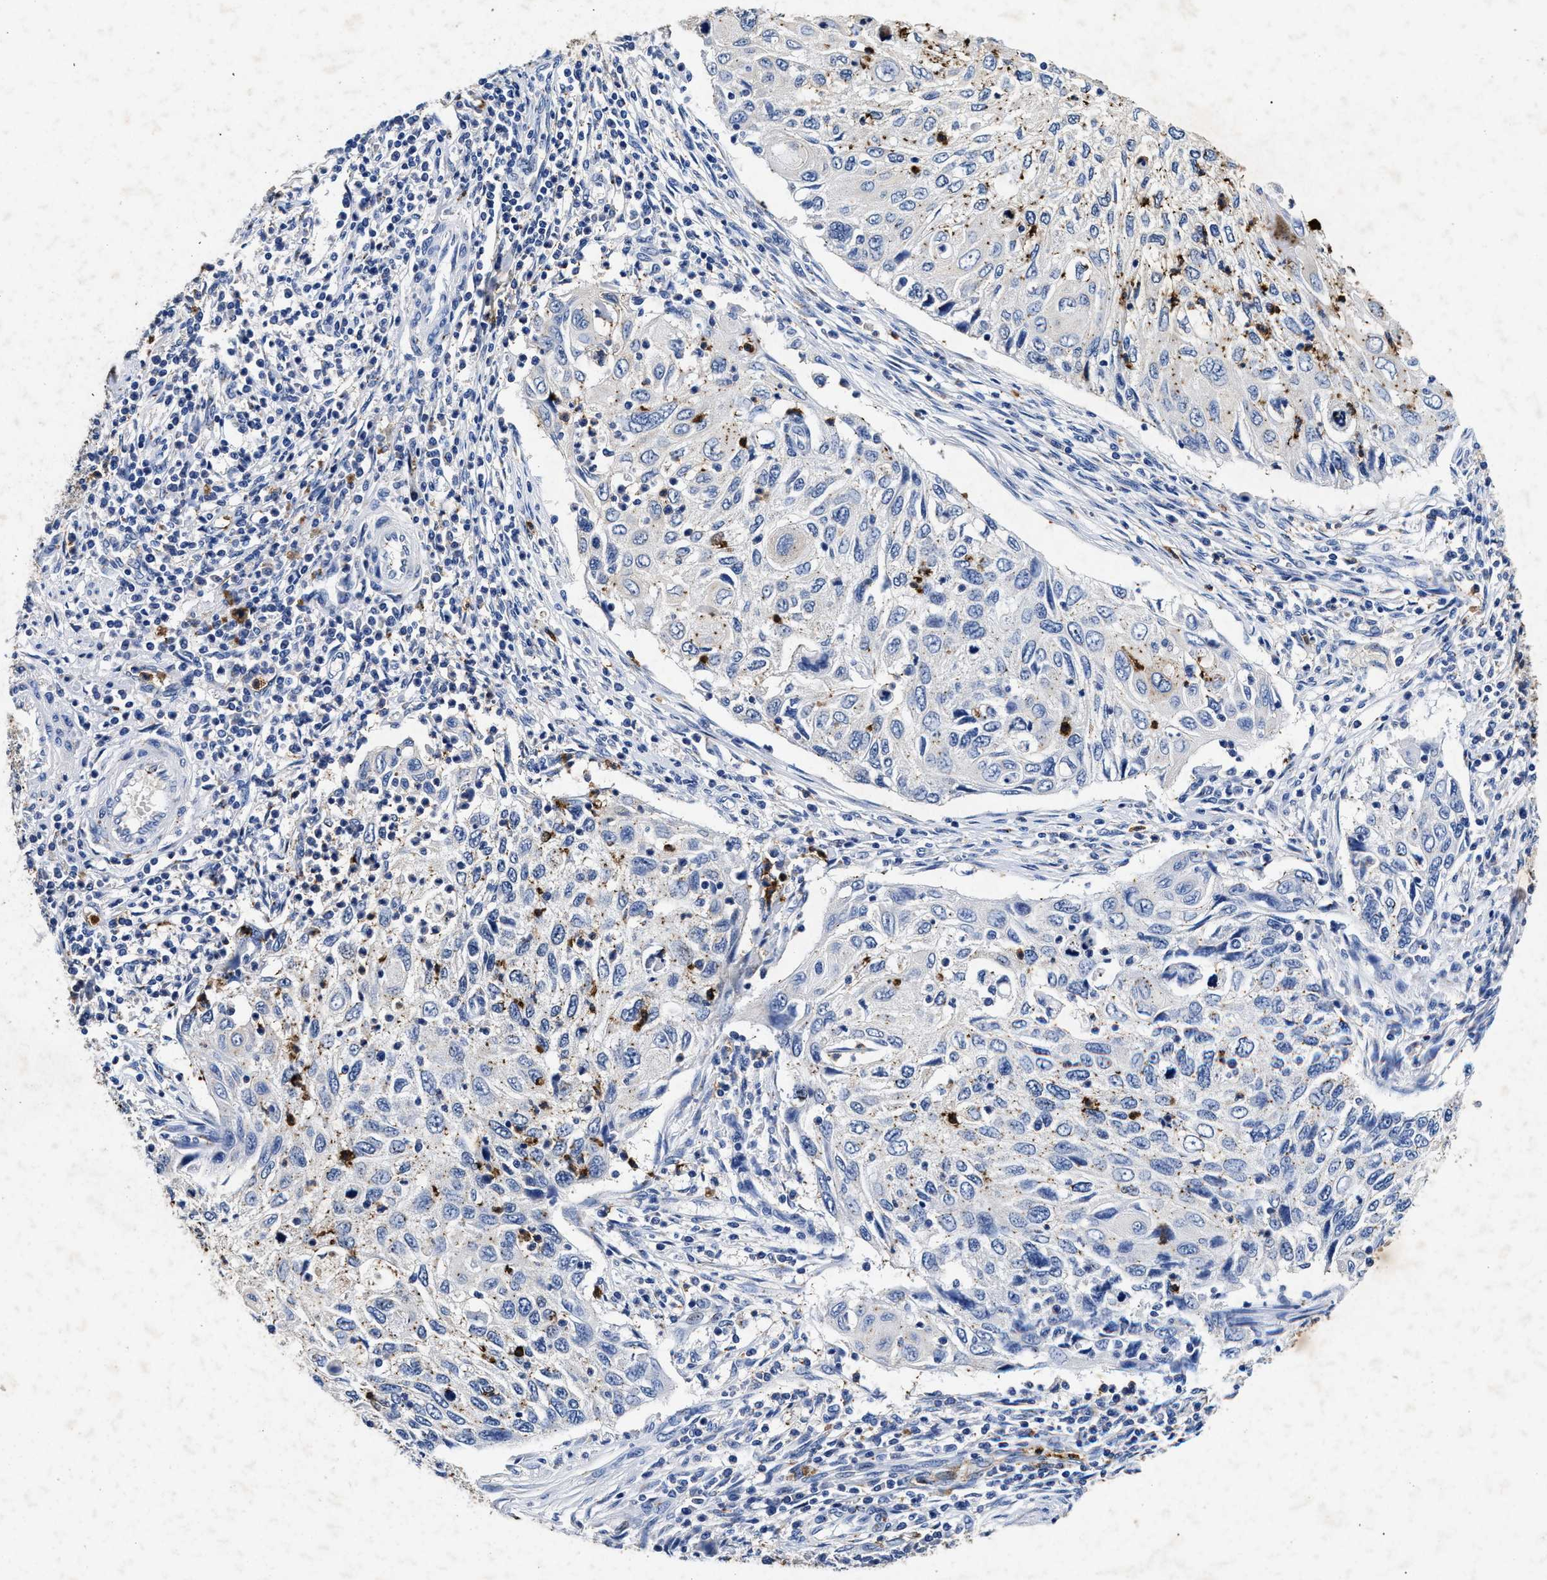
{"staining": {"intensity": "weak", "quantity": "<25%", "location": "cytoplasmic/membranous"}, "tissue": "cervical cancer", "cell_type": "Tumor cells", "image_type": "cancer", "snomed": [{"axis": "morphology", "description": "Squamous cell carcinoma, NOS"}, {"axis": "topography", "description": "Cervix"}], "caption": "Tumor cells show no significant protein positivity in squamous cell carcinoma (cervical).", "gene": "LTB4R2", "patient": {"sex": "female", "age": 70}}